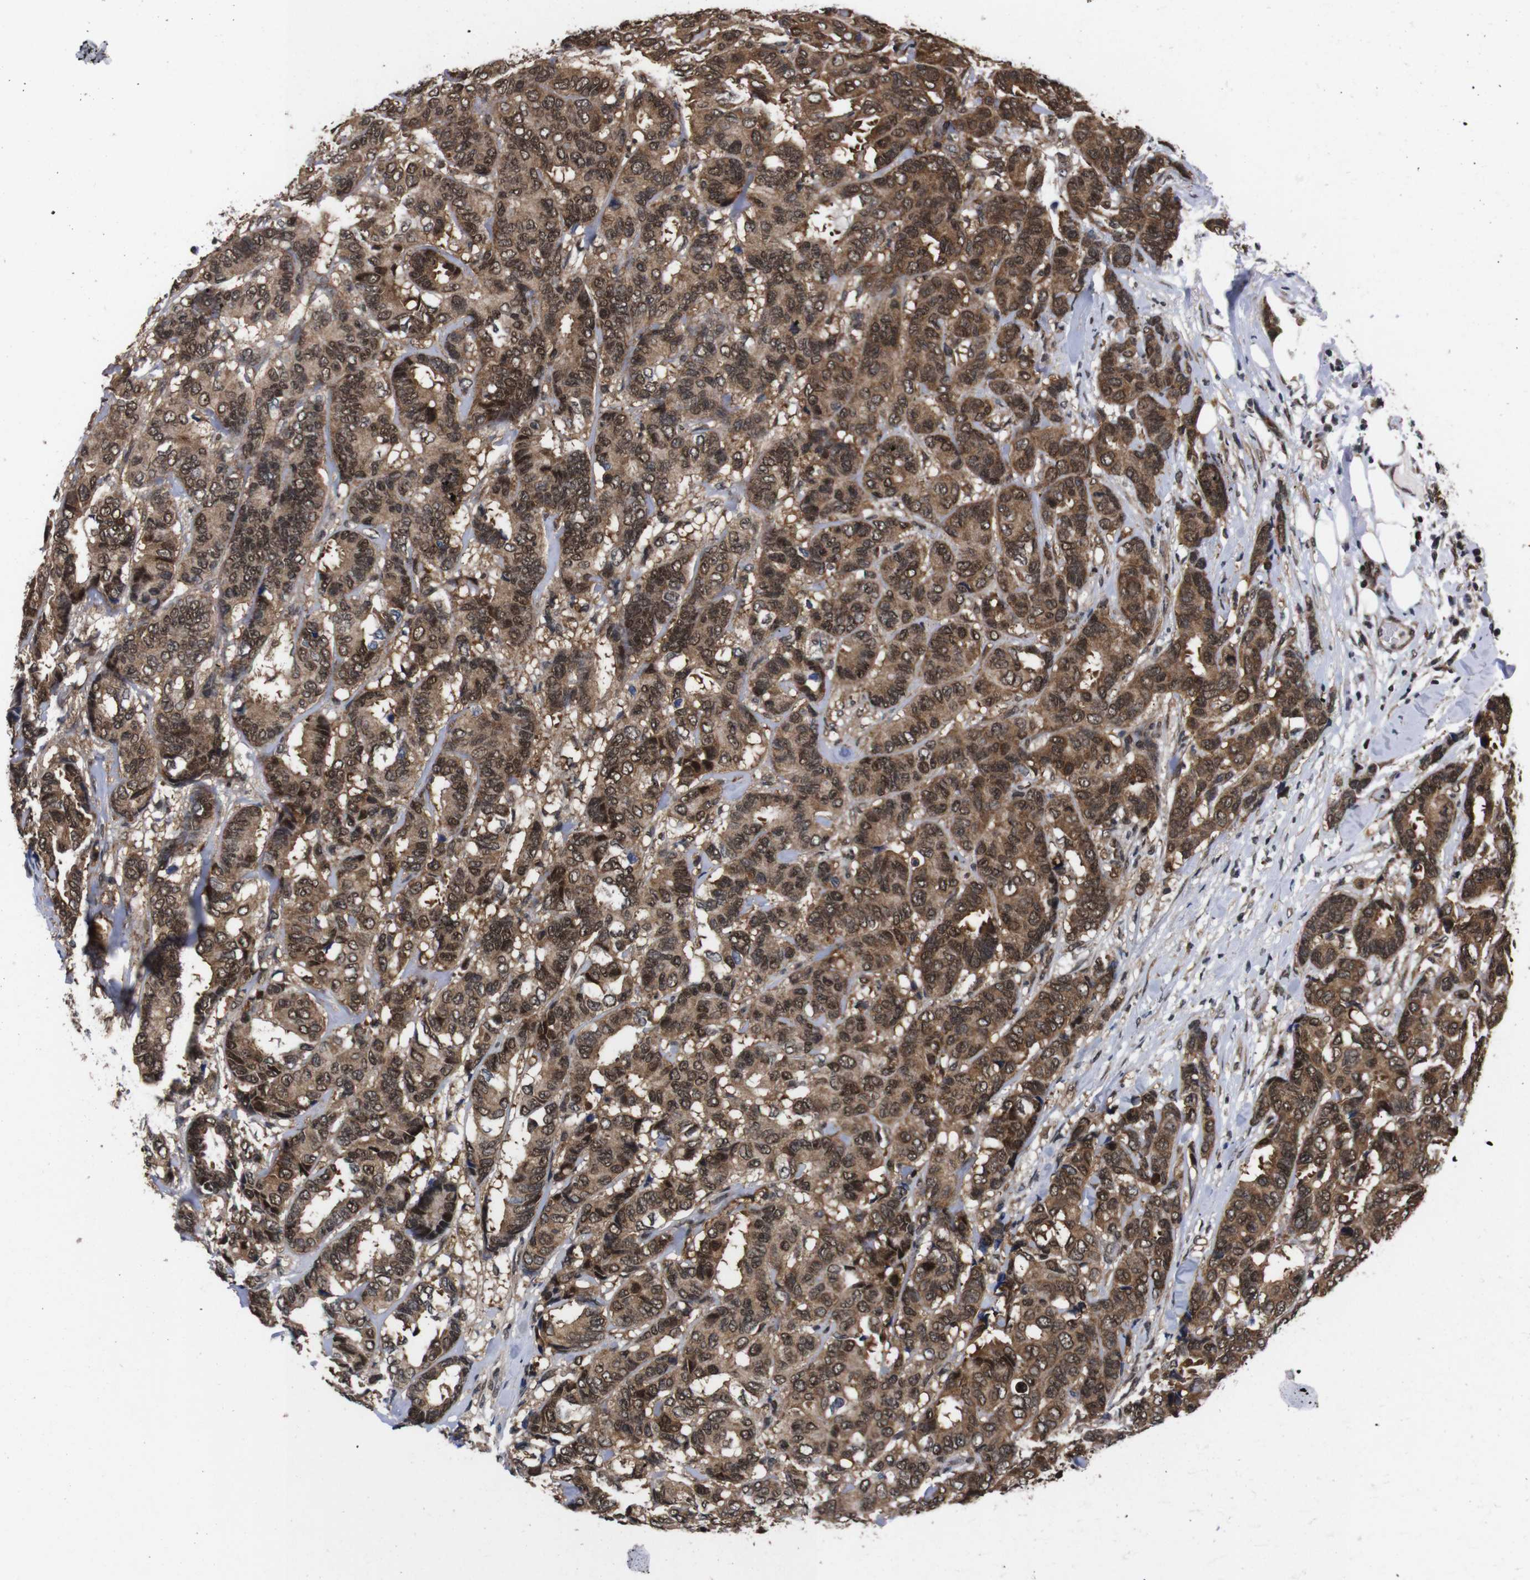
{"staining": {"intensity": "moderate", "quantity": ">75%", "location": "cytoplasmic/membranous,nuclear"}, "tissue": "breast cancer", "cell_type": "Tumor cells", "image_type": "cancer", "snomed": [{"axis": "morphology", "description": "Duct carcinoma"}, {"axis": "topography", "description": "Breast"}], "caption": "Protein staining by immunohistochemistry (IHC) exhibits moderate cytoplasmic/membranous and nuclear staining in approximately >75% of tumor cells in breast invasive ductal carcinoma.", "gene": "UBQLN2", "patient": {"sex": "female", "age": 87}}